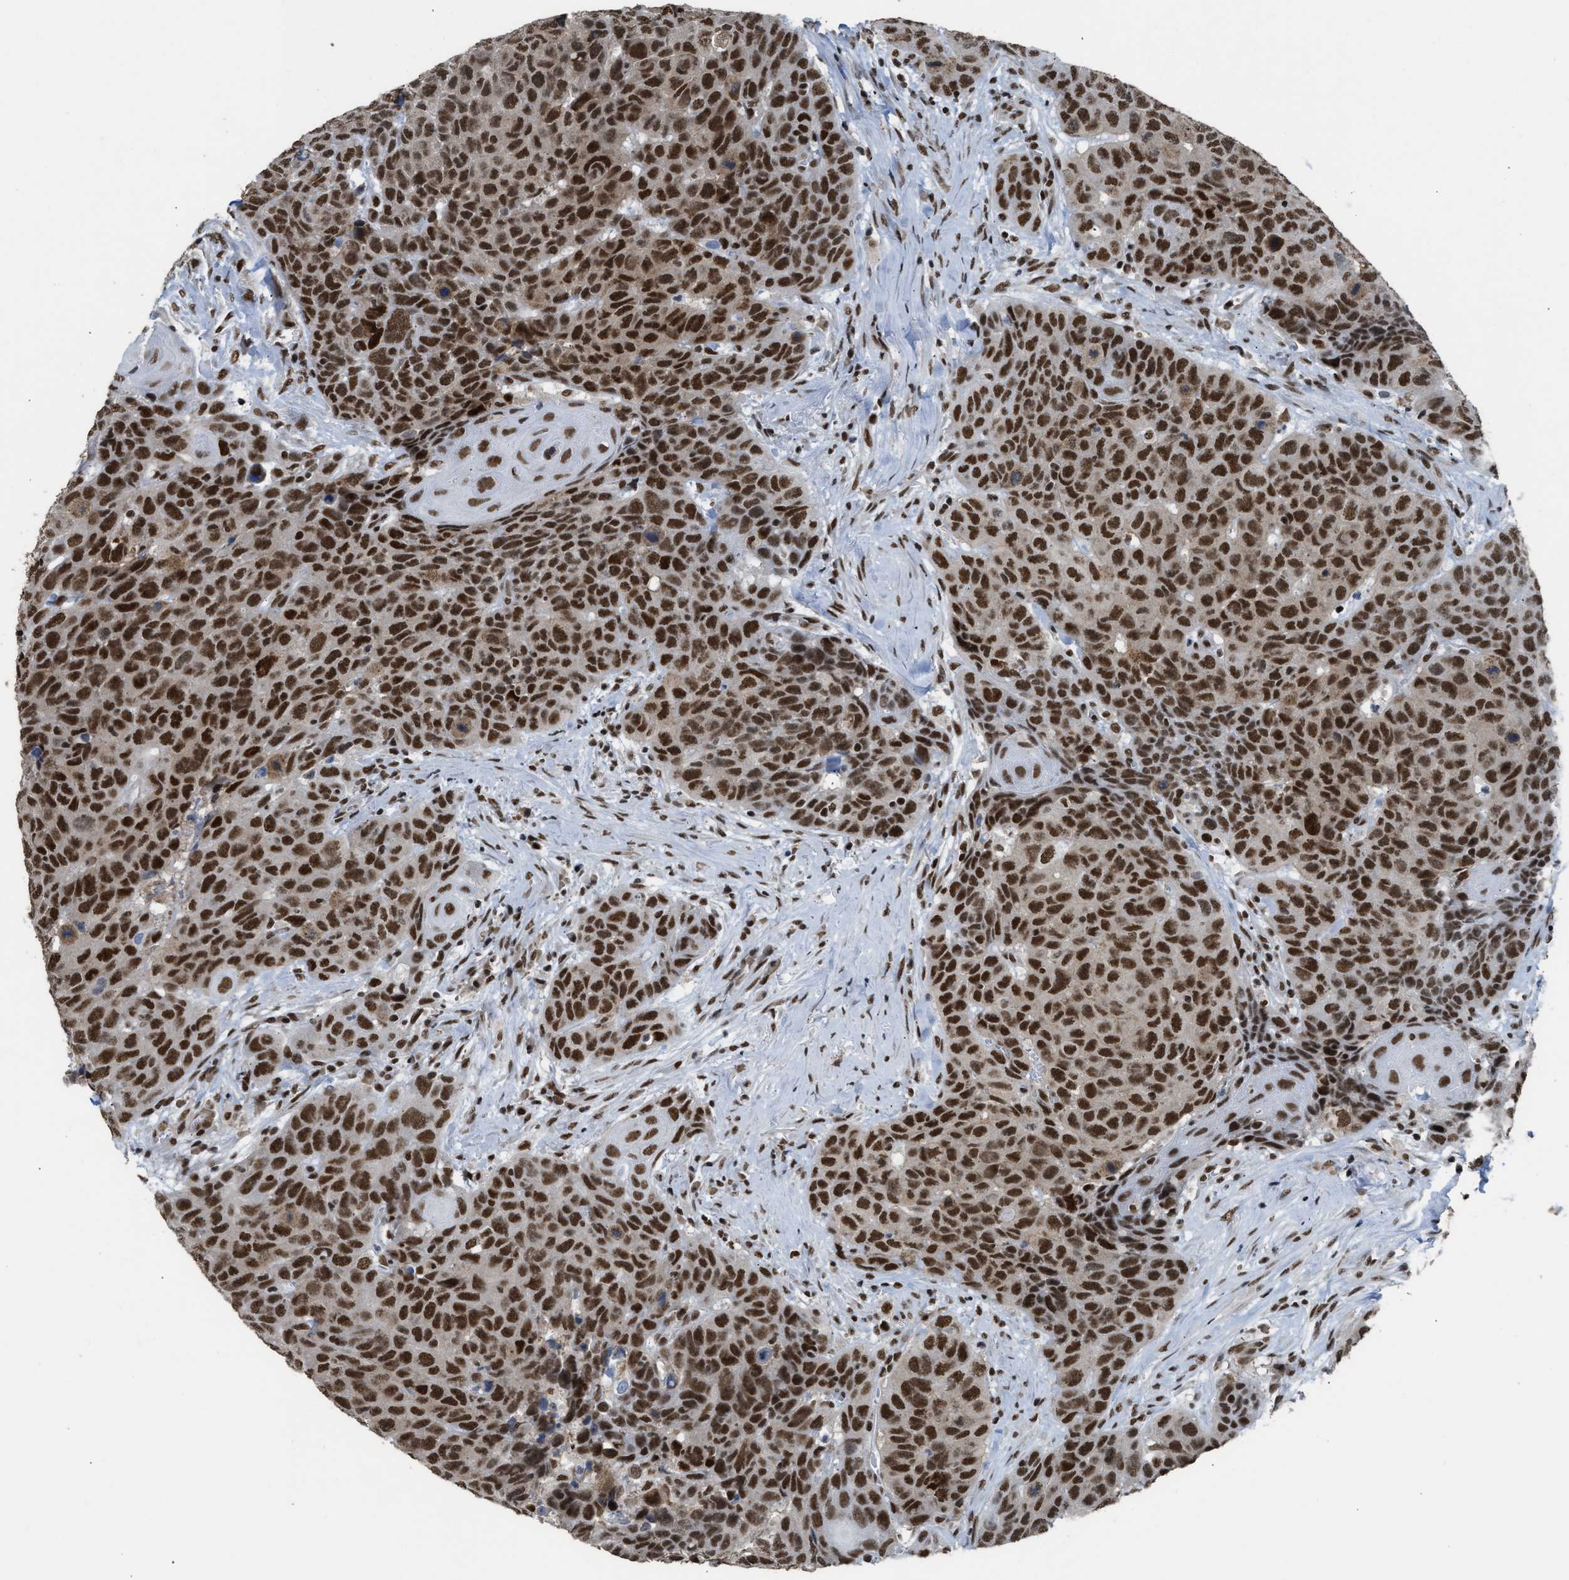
{"staining": {"intensity": "strong", "quantity": ">75%", "location": "nuclear"}, "tissue": "head and neck cancer", "cell_type": "Tumor cells", "image_type": "cancer", "snomed": [{"axis": "morphology", "description": "Squamous cell carcinoma, NOS"}, {"axis": "topography", "description": "Head-Neck"}], "caption": "Protein expression analysis of head and neck cancer shows strong nuclear expression in about >75% of tumor cells.", "gene": "SCAF4", "patient": {"sex": "male", "age": 66}}